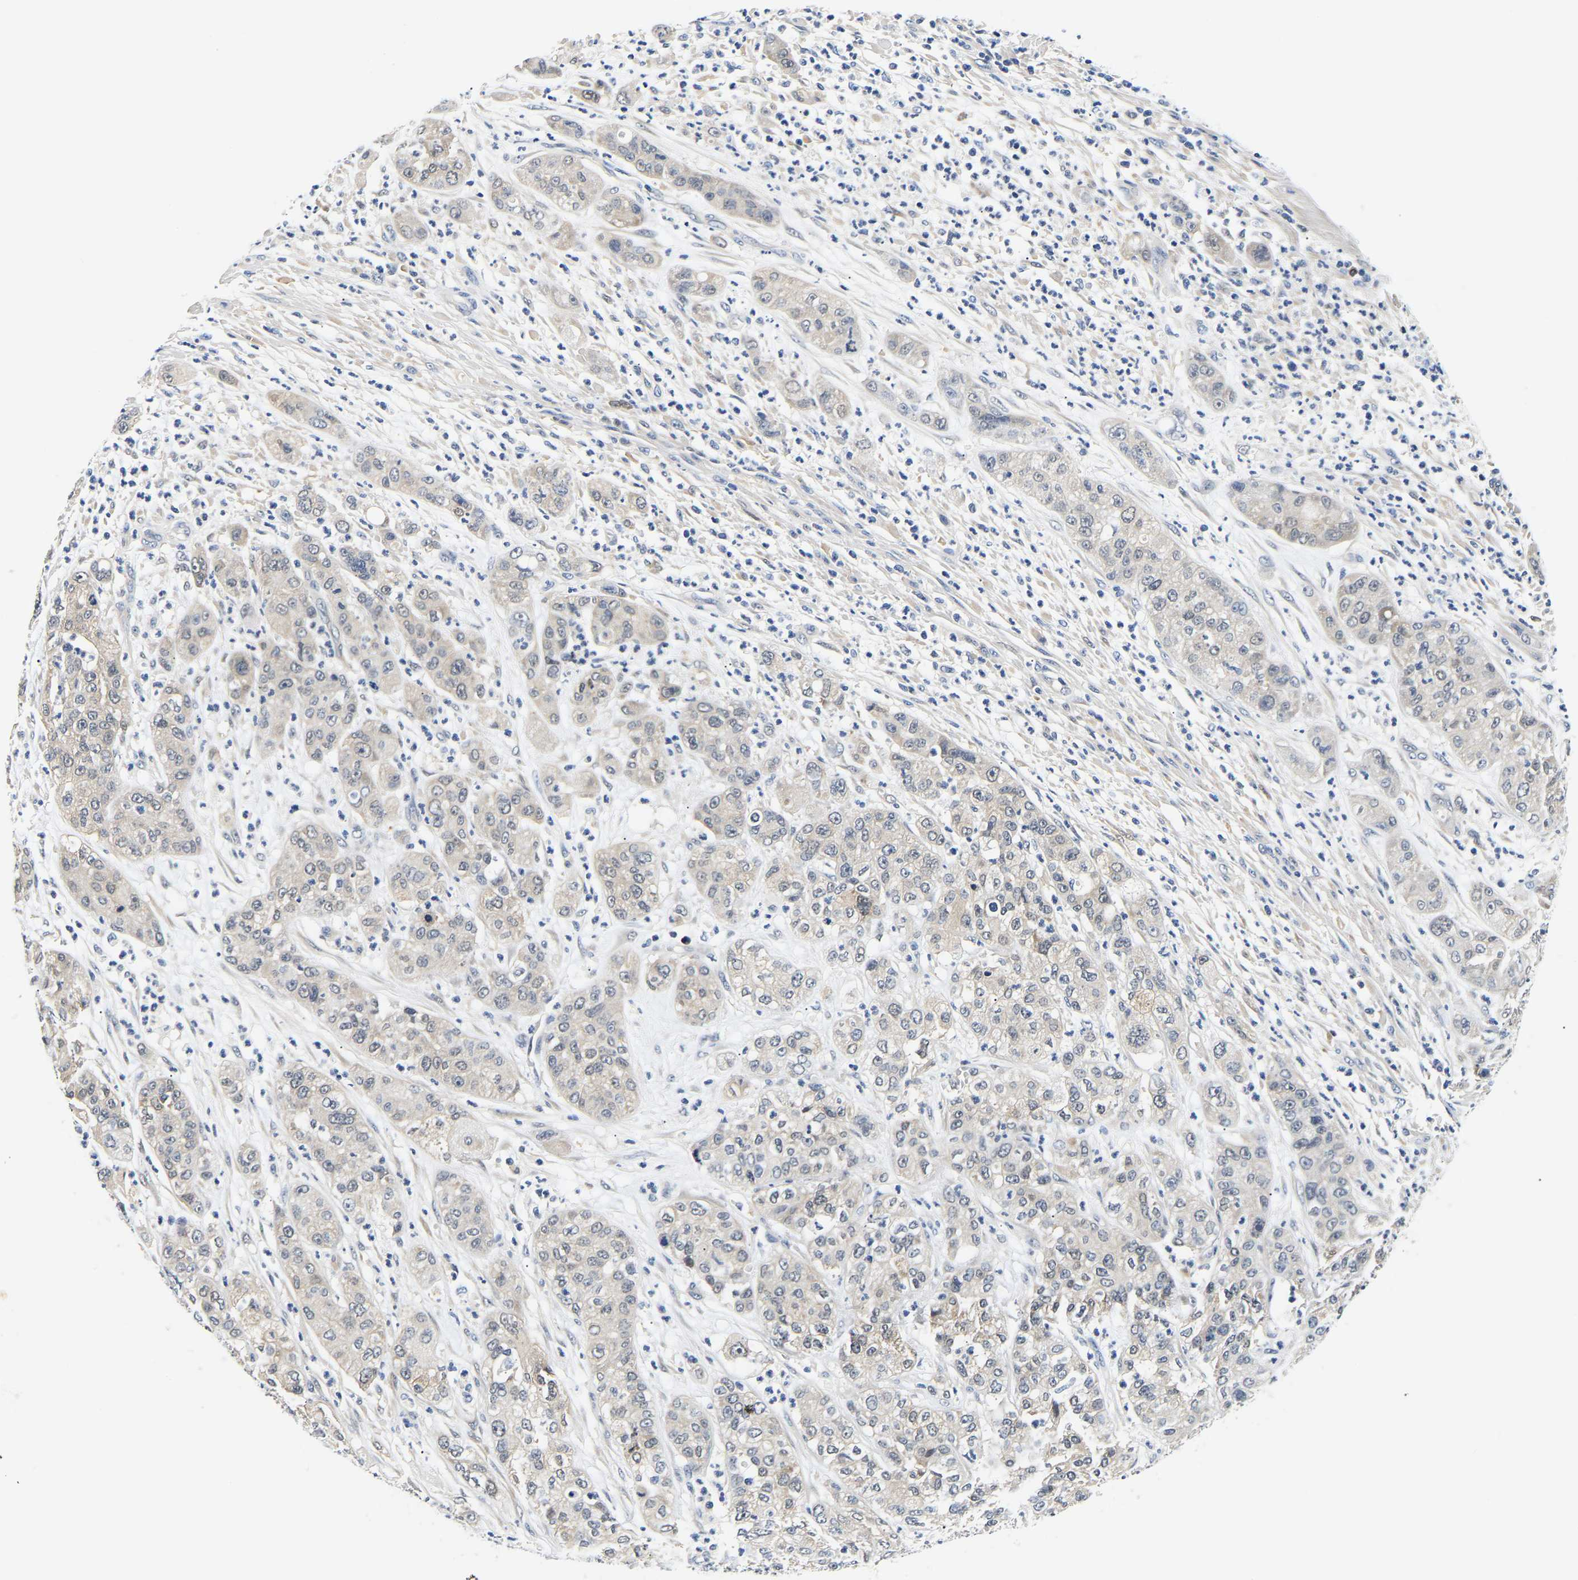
{"staining": {"intensity": "negative", "quantity": "none", "location": "none"}, "tissue": "pancreatic cancer", "cell_type": "Tumor cells", "image_type": "cancer", "snomed": [{"axis": "morphology", "description": "Adenocarcinoma, NOS"}, {"axis": "topography", "description": "Pancreas"}], "caption": "Photomicrograph shows no significant protein positivity in tumor cells of pancreatic cancer (adenocarcinoma). The staining is performed using DAB brown chromogen with nuclei counter-stained in using hematoxylin.", "gene": "UCHL3", "patient": {"sex": "female", "age": 78}}